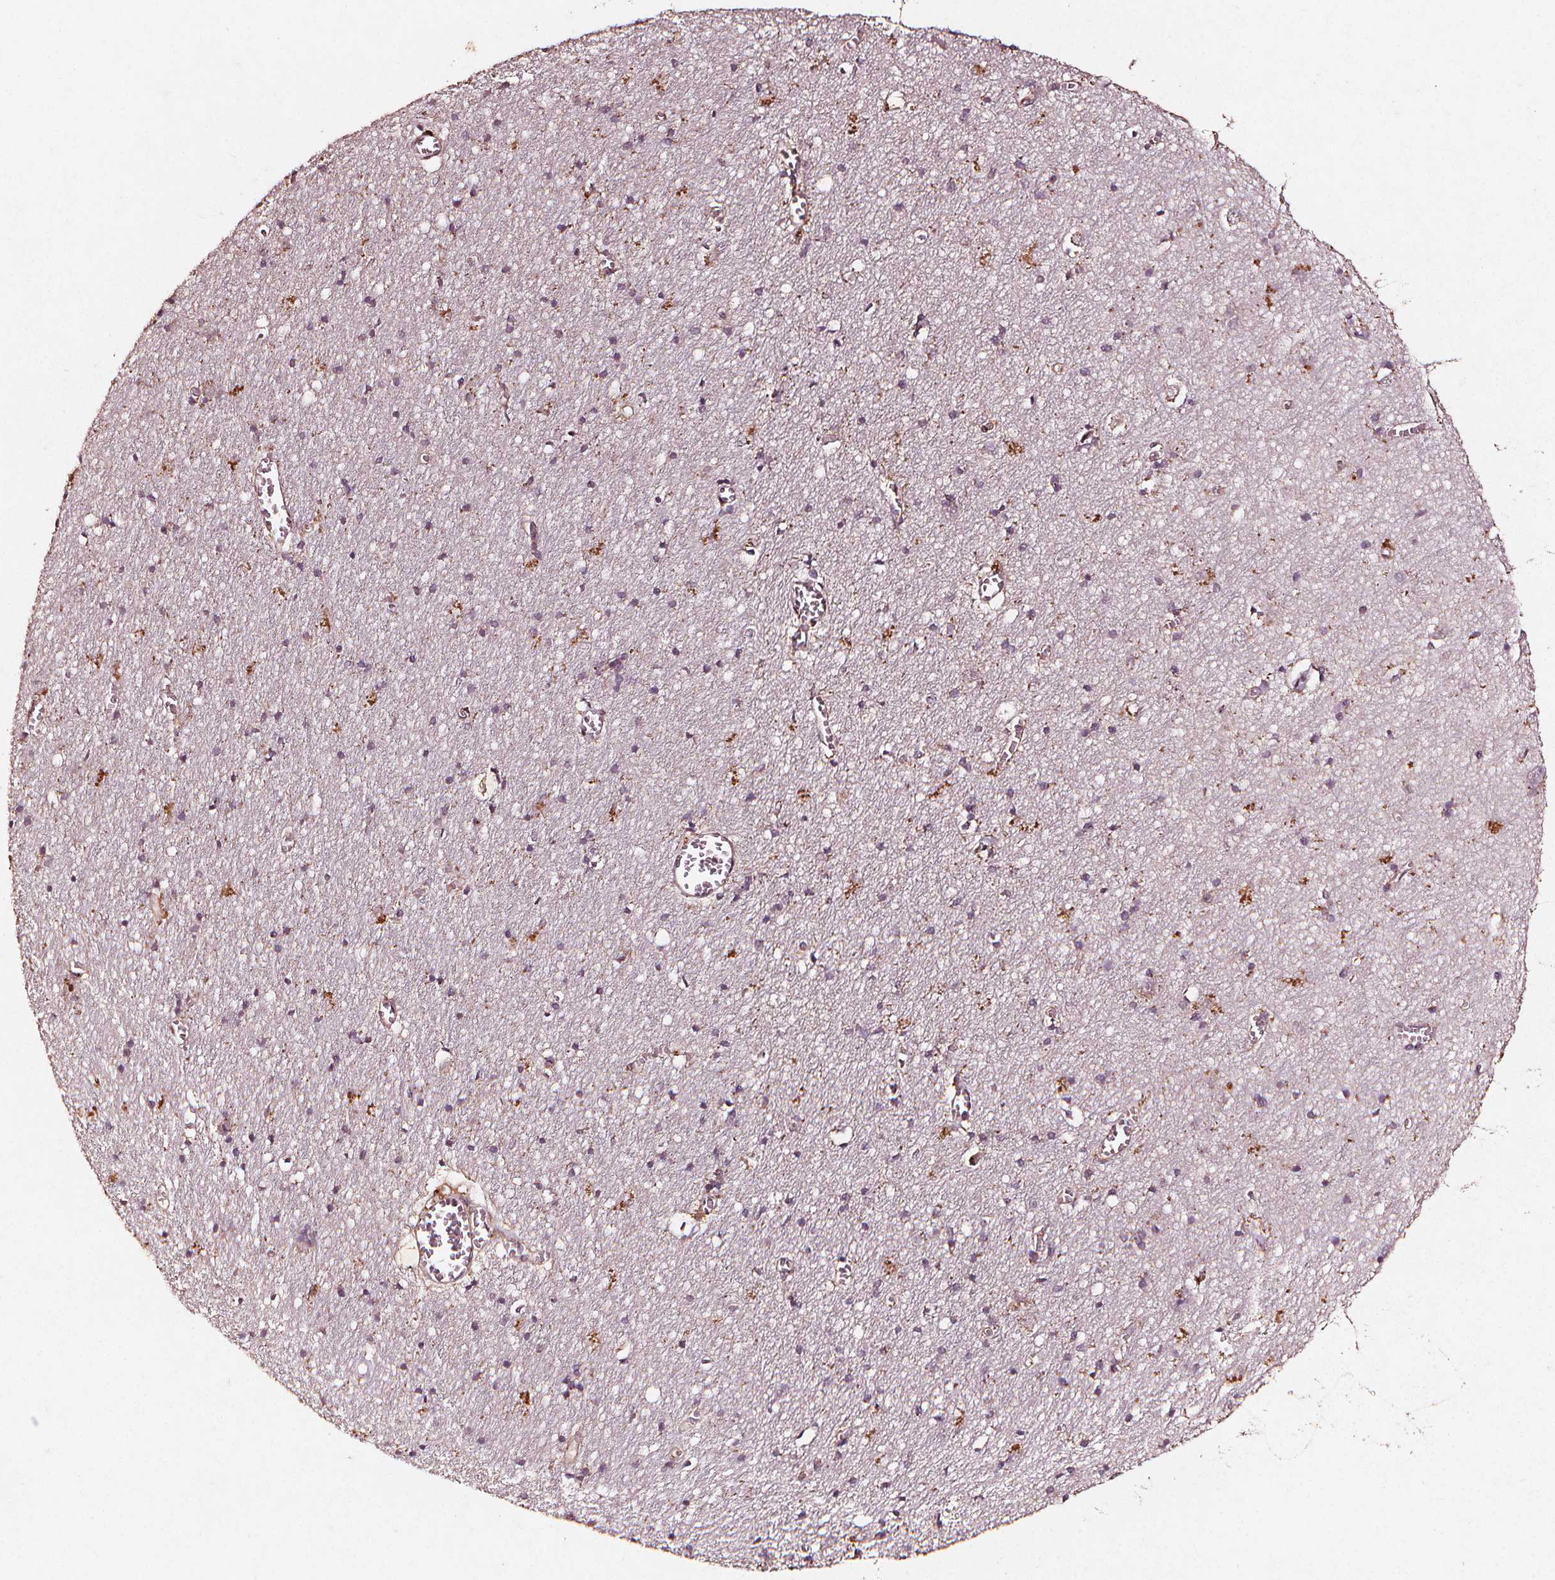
{"staining": {"intensity": "moderate", "quantity": "25%-75%", "location": "cytoplasmic/membranous,nuclear"}, "tissue": "cerebral cortex", "cell_type": "Endothelial cells", "image_type": "normal", "snomed": [{"axis": "morphology", "description": "Normal tissue, NOS"}, {"axis": "topography", "description": "Cerebral cortex"}], "caption": "Protein staining by immunohistochemistry shows moderate cytoplasmic/membranous,nuclear expression in about 25%-75% of endothelial cells in benign cerebral cortex. Nuclei are stained in blue.", "gene": "ABCA1", "patient": {"sex": "male", "age": 70}}